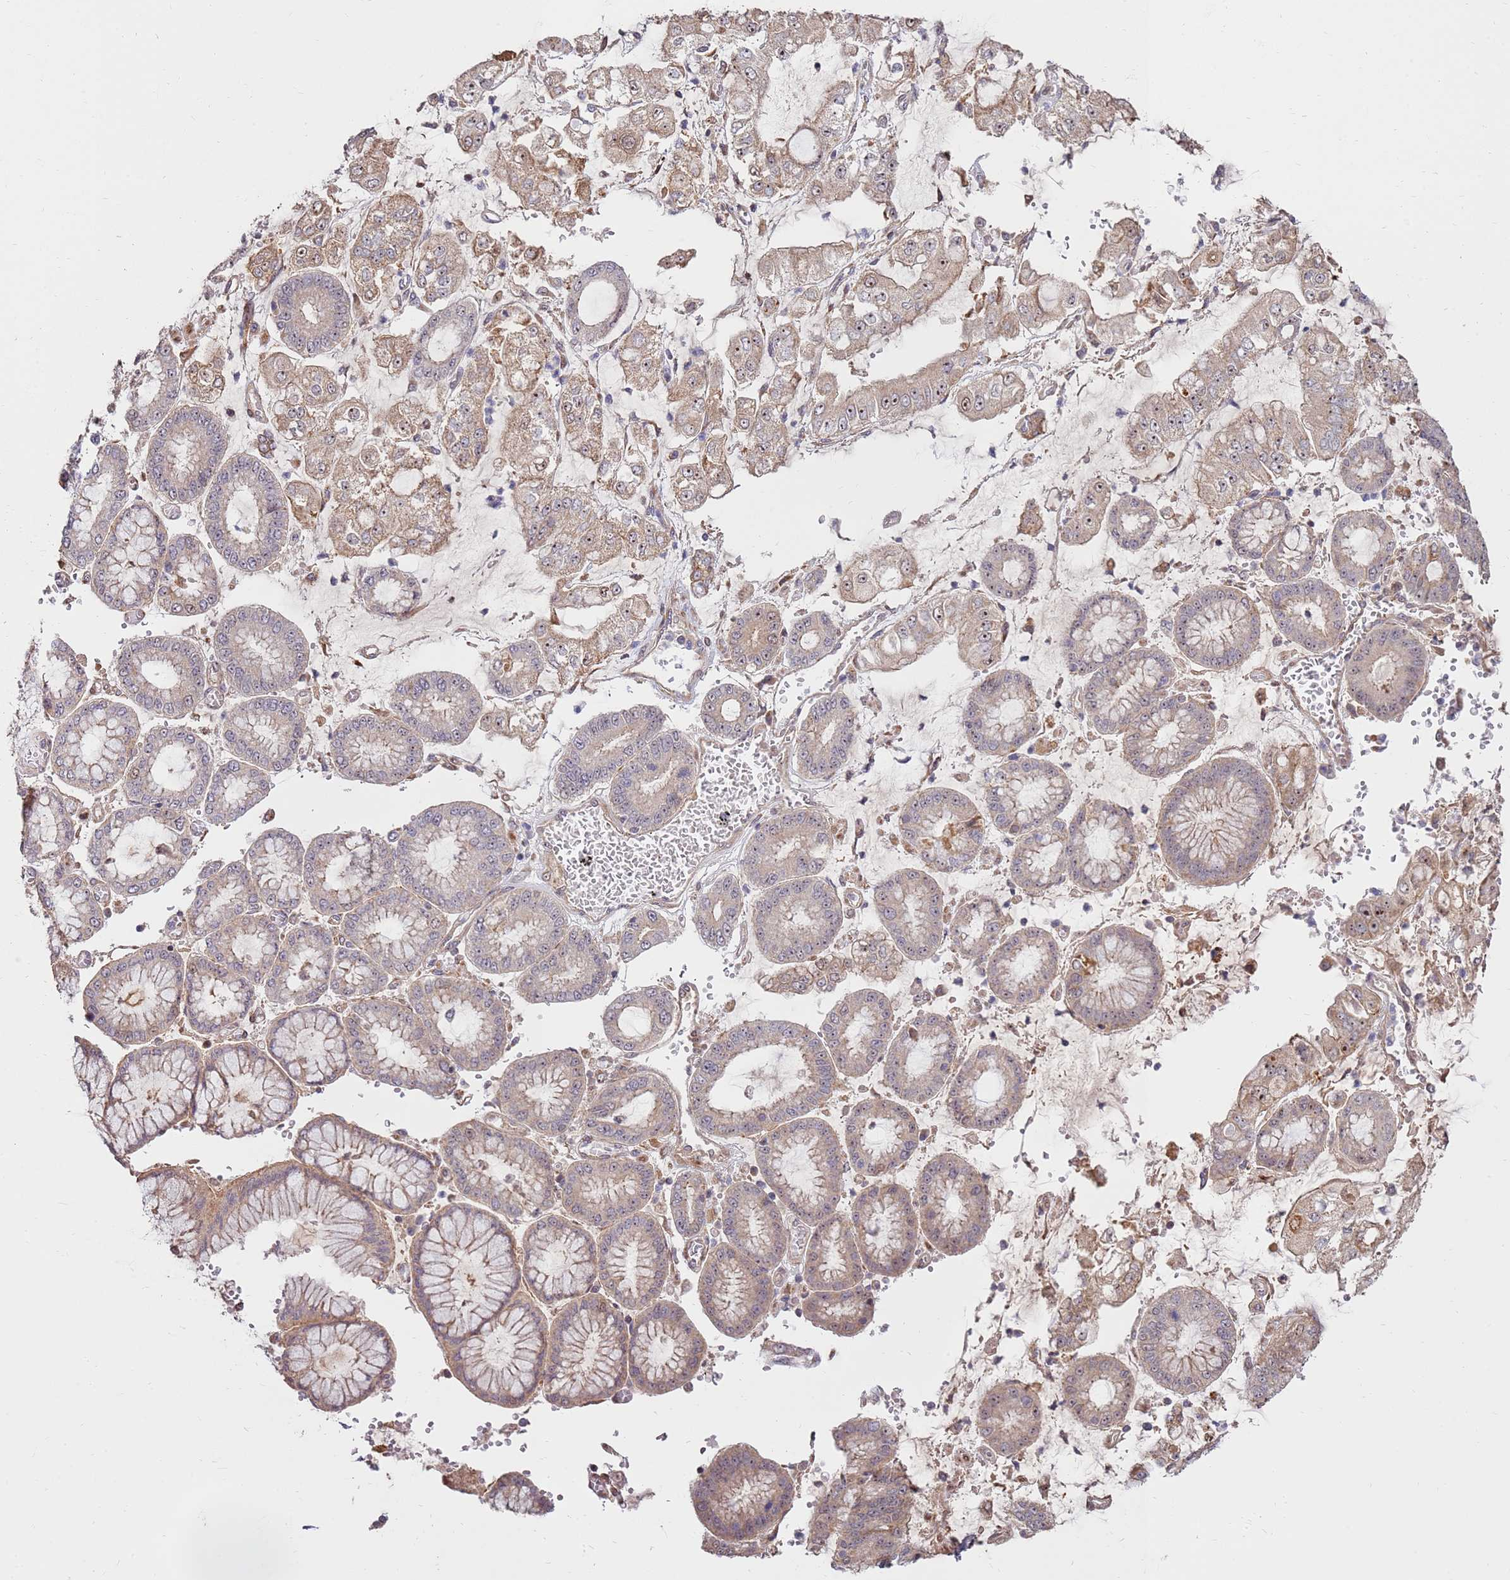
{"staining": {"intensity": "moderate", "quantity": "25%-75%", "location": "cytoplasmic/membranous"}, "tissue": "stomach cancer", "cell_type": "Tumor cells", "image_type": "cancer", "snomed": [{"axis": "morphology", "description": "Adenocarcinoma, NOS"}, {"axis": "topography", "description": "Stomach"}], "caption": "Immunohistochemistry (IHC) of human stomach cancer displays medium levels of moderate cytoplasmic/membranous expression in approximately 25%-75% of tumor cells.", "gene": "KIF25", "patient": {"sex": "male", "age": 76}}